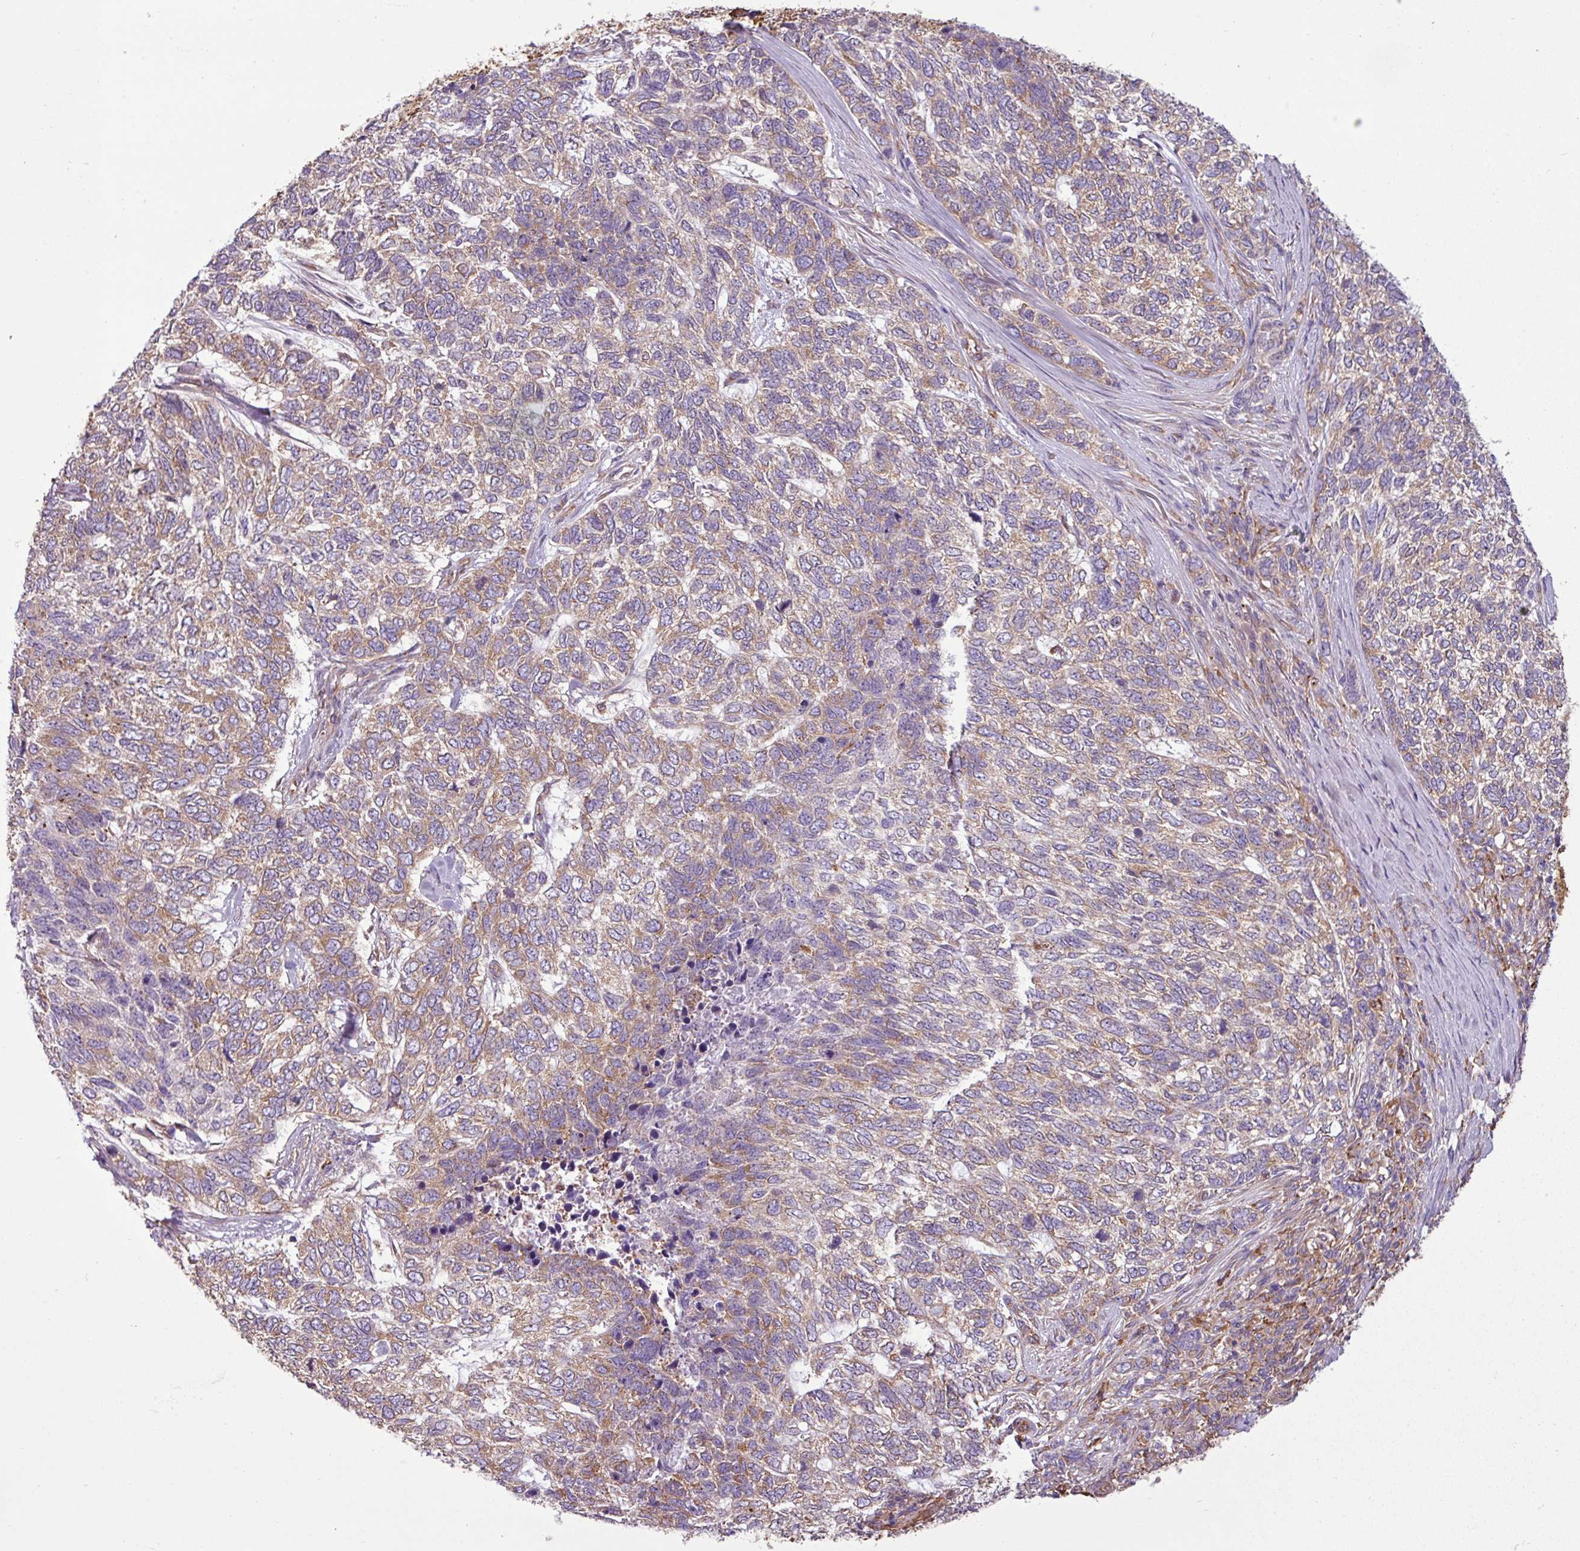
{"staining": {"intensity": "weak", "quantity": "<25%", "location": "cytoplasmic/membranous"}, "tissue": "skin cancer", "cell_type": "Tumor cells", "image_type": "cancer", "snomed": [{"axis": "morphology", "description": "Basal cell carcinoma"}, {"axis": "topography", "description": "Skin"}], "caption": "The micrograph demonstrates no staining of tumor cells in skin cancer (basal cell carcinoma). (Brightfield microscopy of DAB immunohistochemistry (IHC) at high magnification).", "gene": "PACSIN2", "patient": {"sex": "female", "age": 65}}